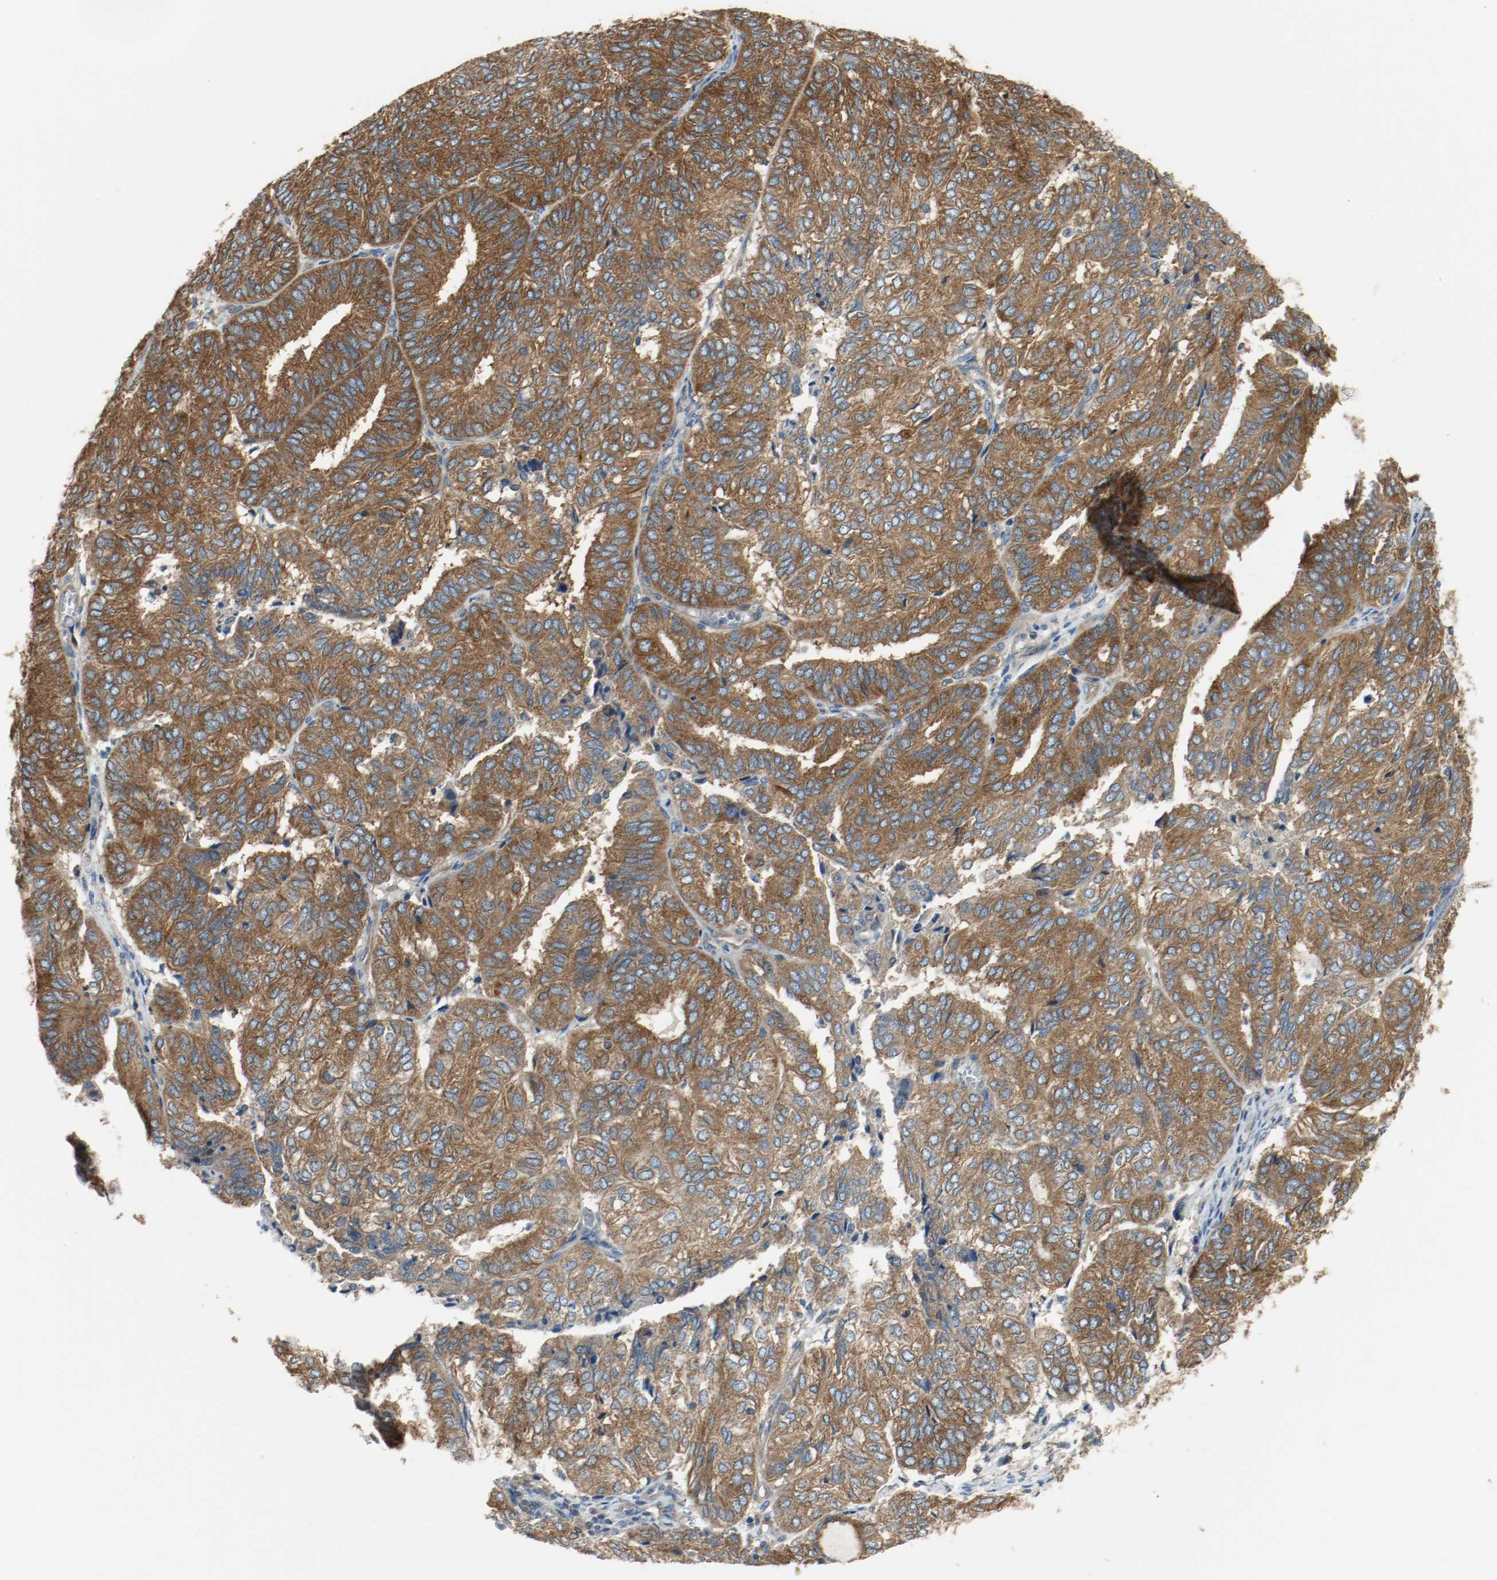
{"staining": {"intensity": "moderate", "quantity": ">75%", "location": "cytoplasmic/membranous"}, "tissue": "endometrial cancer", "cell_type": "Tumor cells", "image_type": "cancer", "snomed": [{"axis": "morphology", "description": "Adenocarcinoma, NOS"}, {"axis": "topography", "description": "Uterus"}], "caption": "Protein expression analysis of endometrial adenocarcinoma exhibits moderate cytoplasmic/membranous staining in about >75% of tumor cells. (DAB (3,3'-diaminobenzidine) IHC, brown staining for protein, blue staining for nuclei).", "gene": "TUBA3D", "patient": {"sex": "female", "age": 60}}